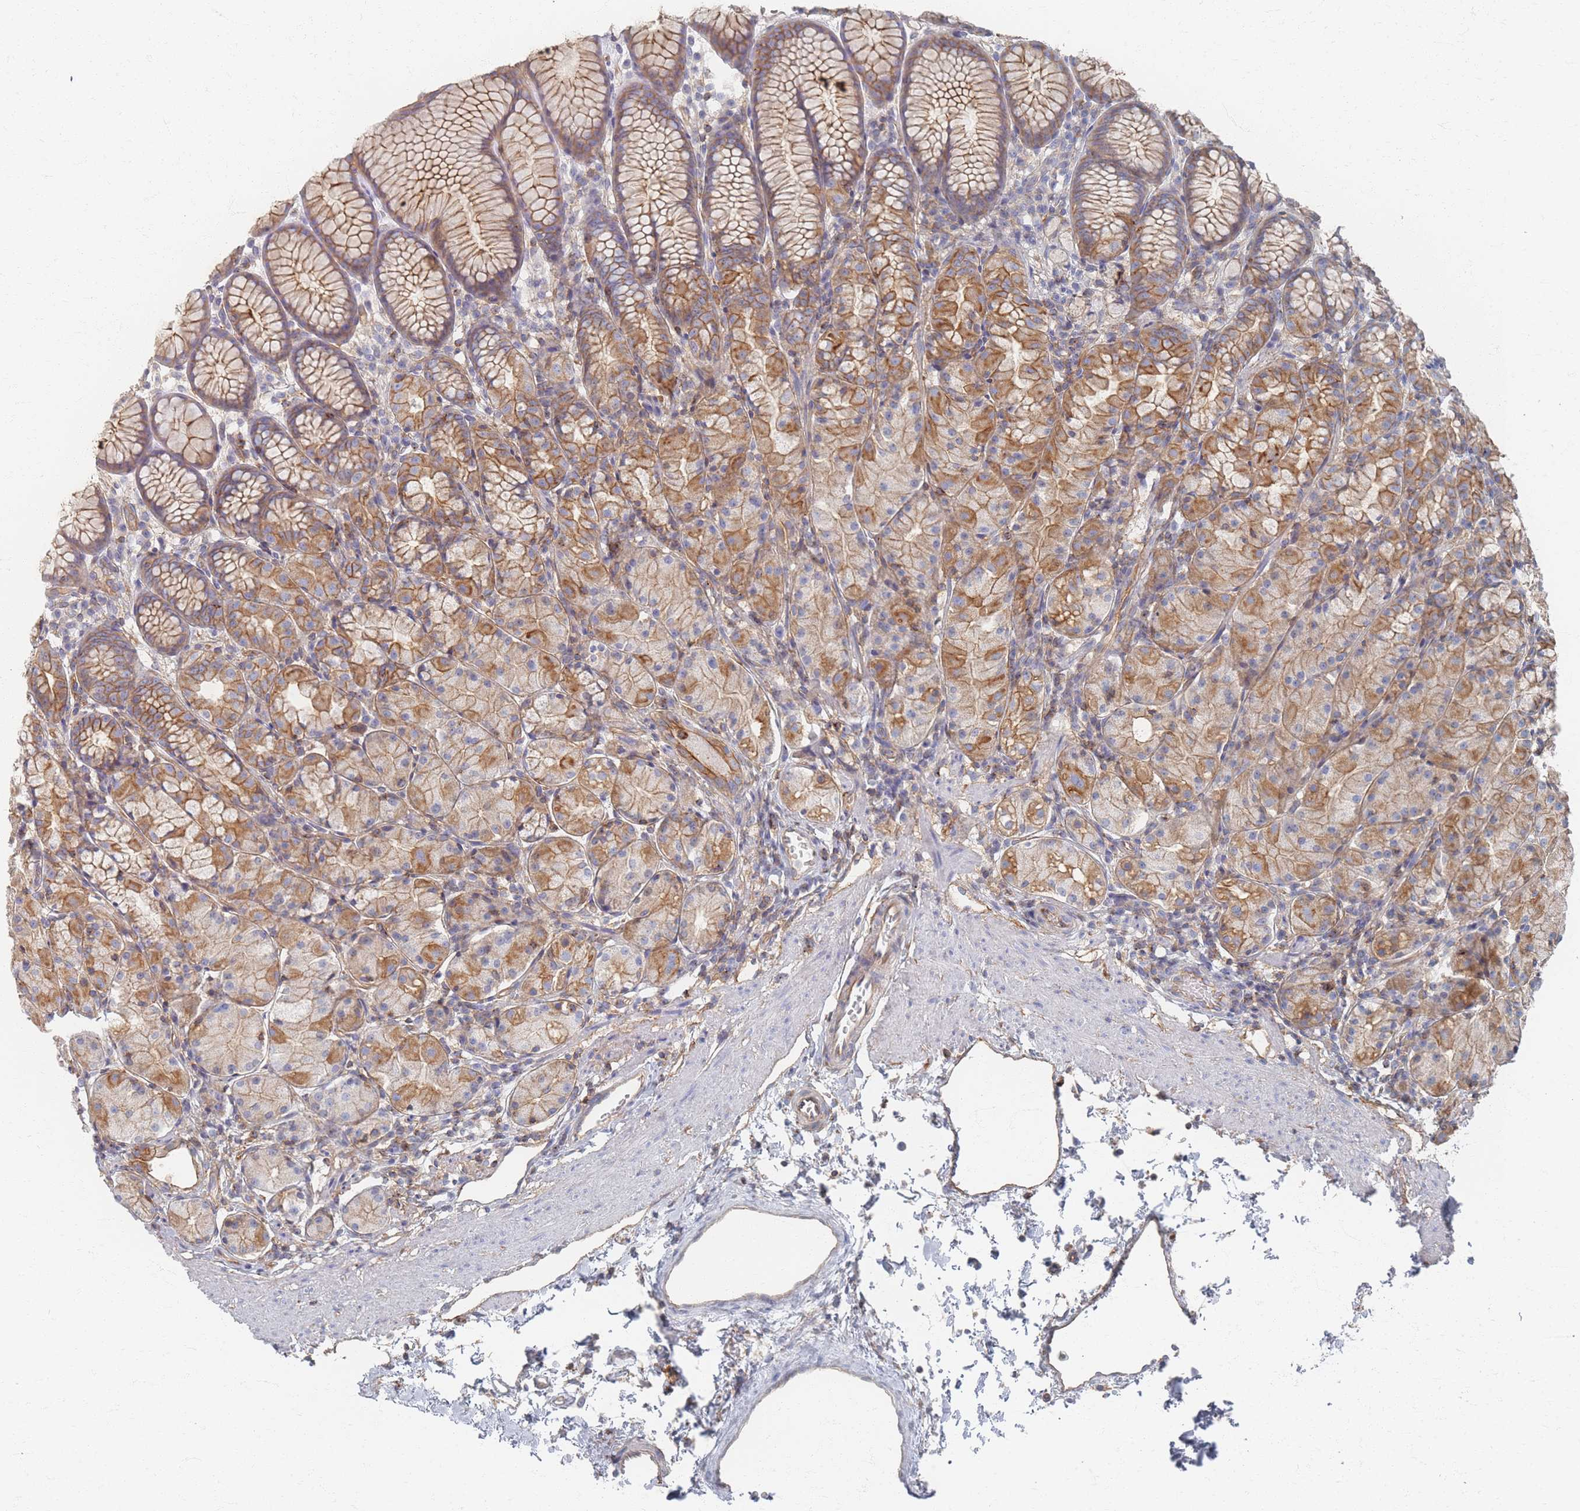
{"staining": {"intensity": "moderate", "quantity": ">75%", "location": "cytoplasmic/membranous"}, "tissue": "stomach", "cell_type": "Glandular cells", "image_type": "normal", "snomed": [{"axis": "morphology", "description": "Normal tissue, NOS"}, {"axis": "topography", "description": "Stomach, upper"}], "caption": "High-magnification brightfield microscopy of benign stomach stained with DAB (3,3'-diaminobenzidine) (brown) and counterstained with hematoxylin (blue). glandular cells exhibit moderate cytoplasmic/membranous positivity is seen in approximately>75% of cells.", "gene": "GNB1", "patient": {"sex": "male", "age": 47}}